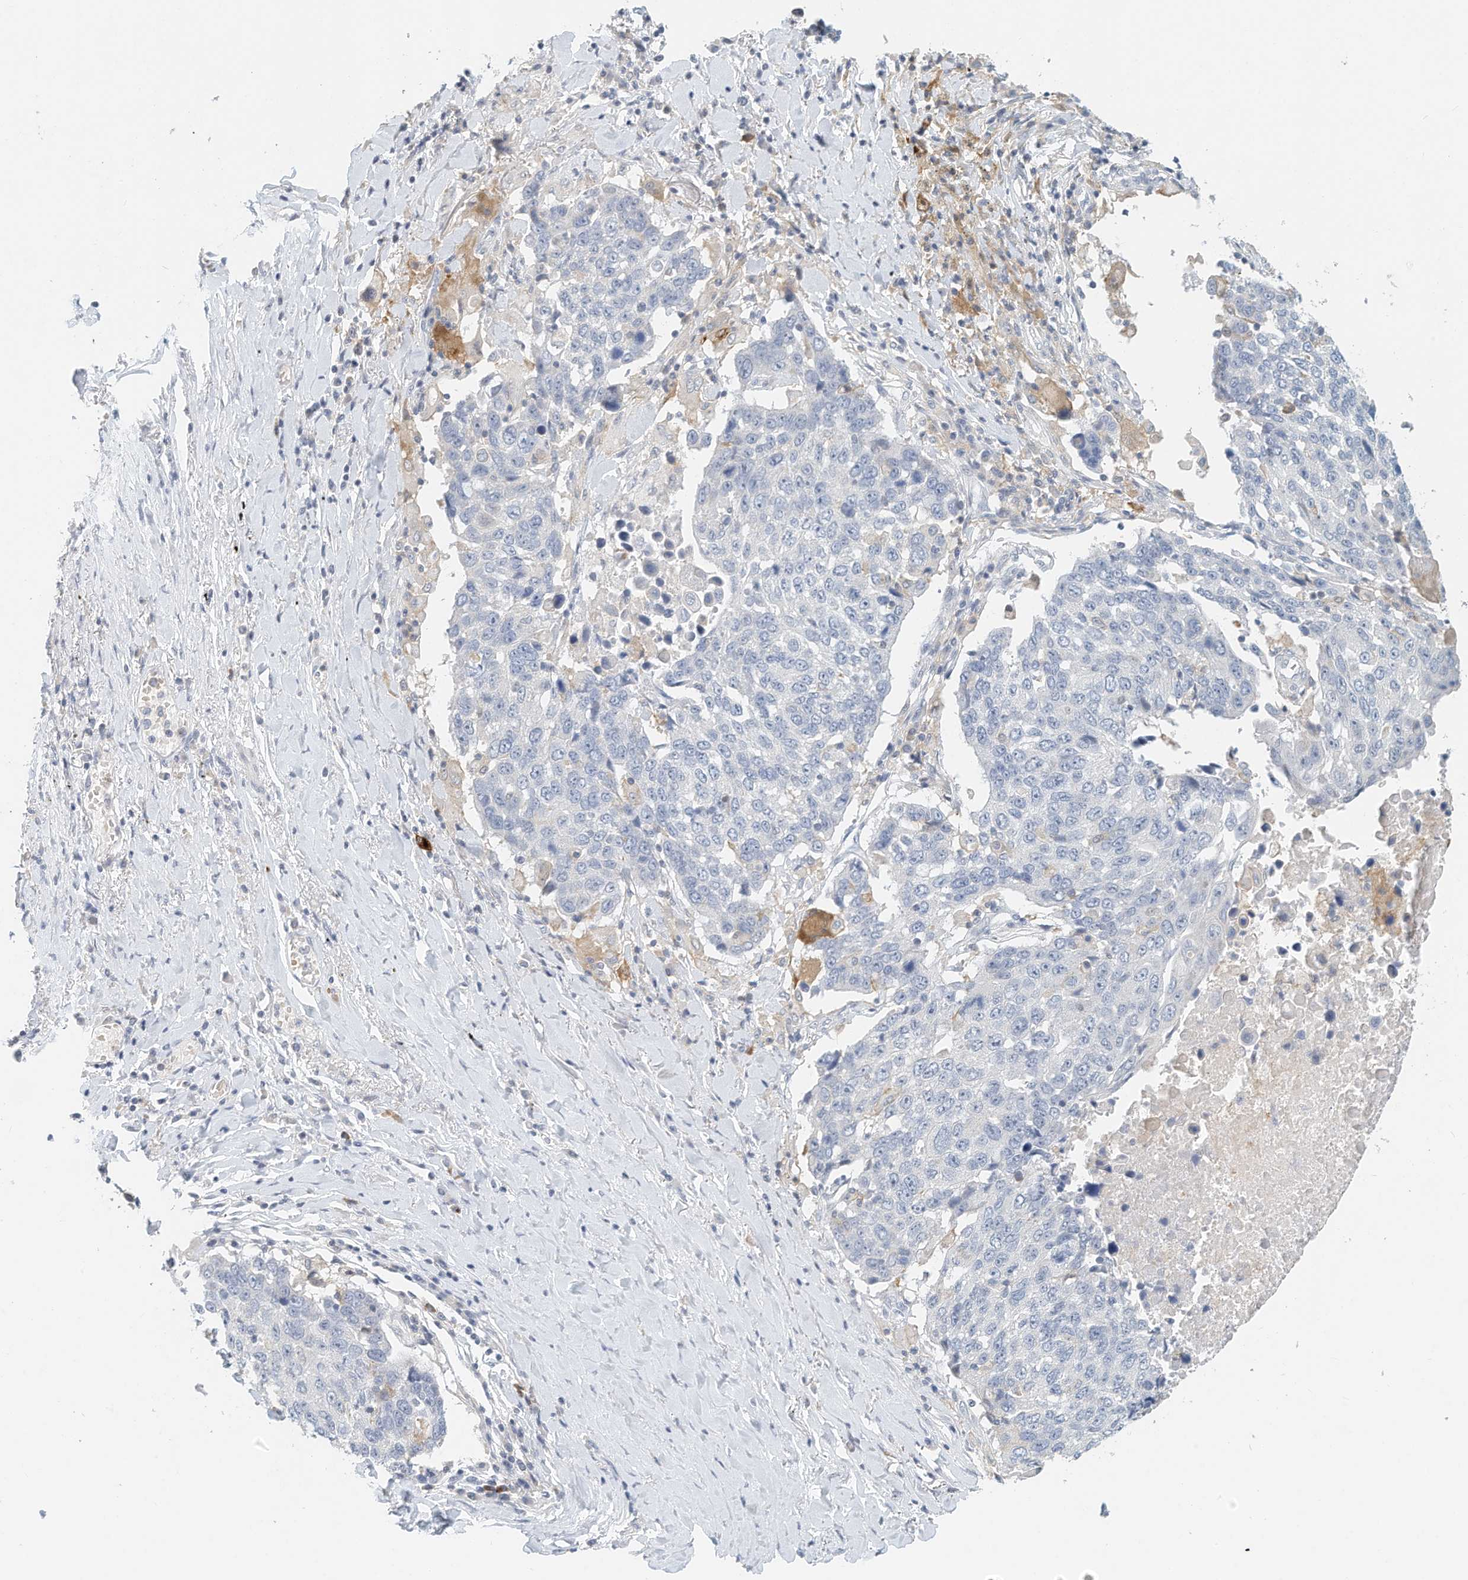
{"staining": {"intensity": "negative", "quantity": "none", "location": "none"}, "tissue": "lung cancer", "cell_type": "Tumor cells", "image_type": "cancer", "snomed": [{"axis": "morphology", "description": "Squamous cell carcinoma, NOS"}, {"axis": "topography", "description": "Lung"}], "caption": "Image shows no significant protein positivity in tumor cells of lung cancer (squamous cell carcinoma).", "gene": "MICAL1", "patient": {"sex": "male", "age": 66}}